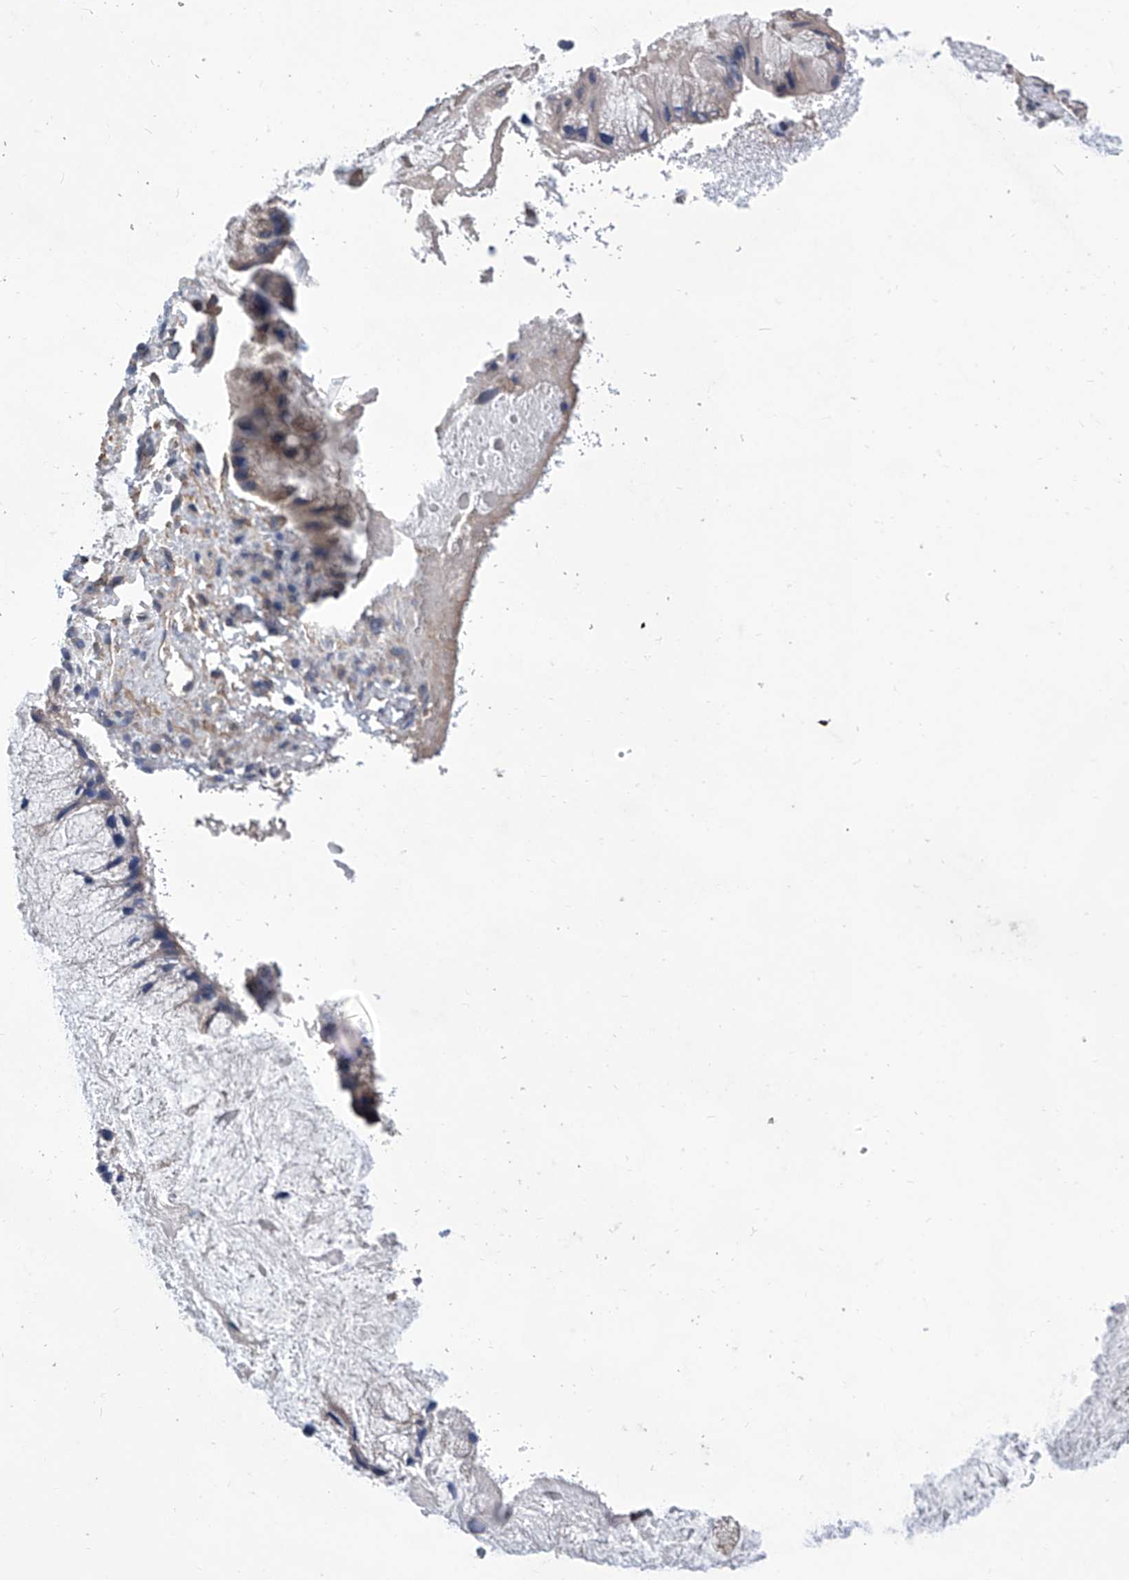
{"staining": {"intensity": "negative", "quantity": "none", "location": "none"}, "tissue": "ovarian cancer", "cell_type": "Tumor cells", "image_type": "cancer", "snomed": [{"axis": "morphology", "description": "Cystadenocarcinoma, mucinous, NOS"}, {"axis": "topography", "description": "Ovary"}], "caption": "Tumor cells show no significant protein expression in ovarian cancer.", "gene": "SMS", "patient": {"sex": "female", "age": 37}}